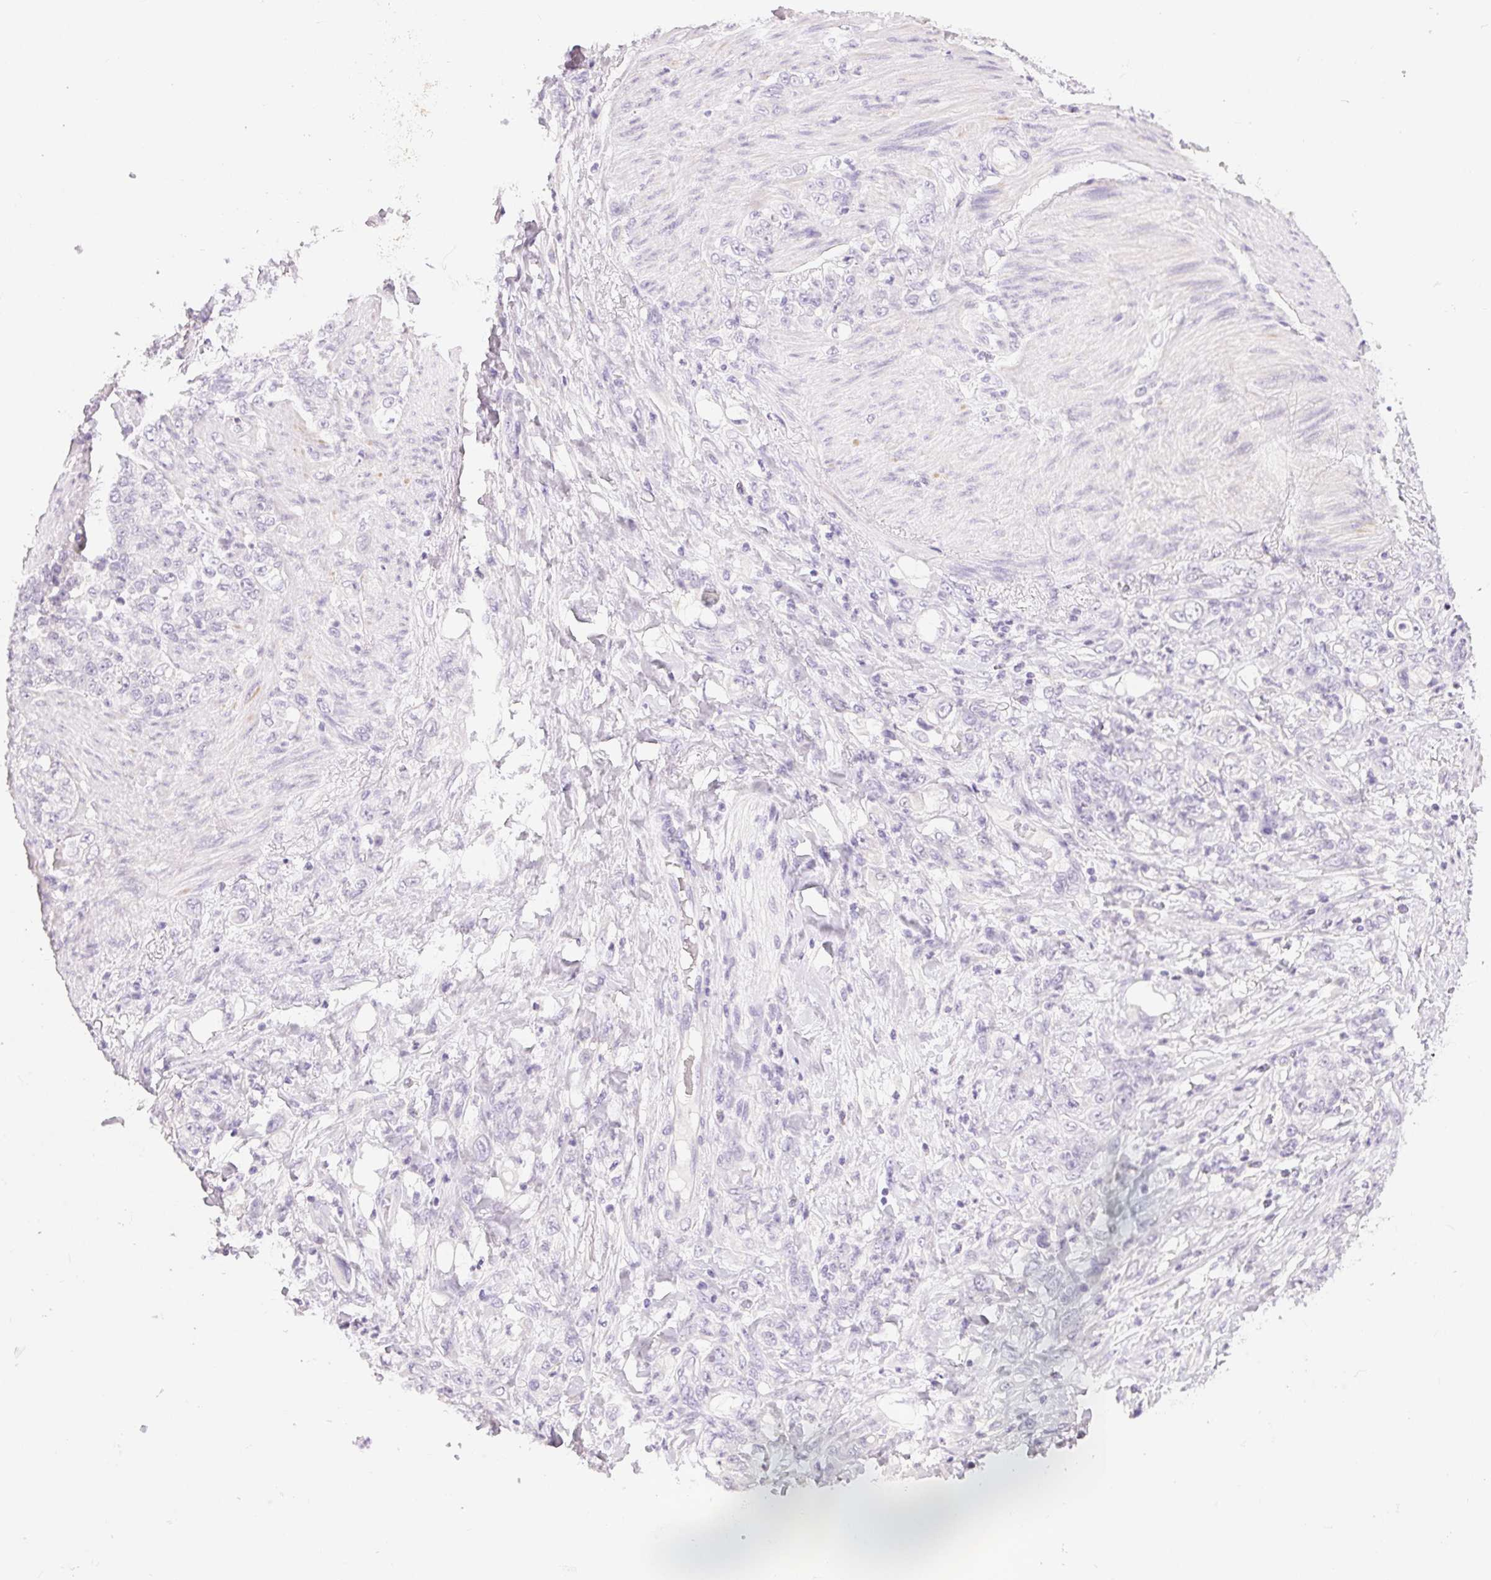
{"staining": {"intensity": "negative", "quantity": "none", "location": "none"}, "tissue": "stomach cancer", "cell_type": "Tumor cells", "image_type": "cancer", "snomed": [{"axis": "morphology", "description": "Adenocarcinoma, NOS"}, {"axis": "topography", "description": "Stomach"}], "caption": "This photomicrograph is of stomach cancer (adenocarcinoma) stained with IHC to label a protein in brown with the nuclei are counter-stained blue. There is no positivity in tumor cells. (Brightfield microscopy of DAB (3,3'-diaminobenzidine) immunohistochemistry (IHC) at high magnification).", "gene": "MIOX", "patient": {"sex": "female", "age": 79}}